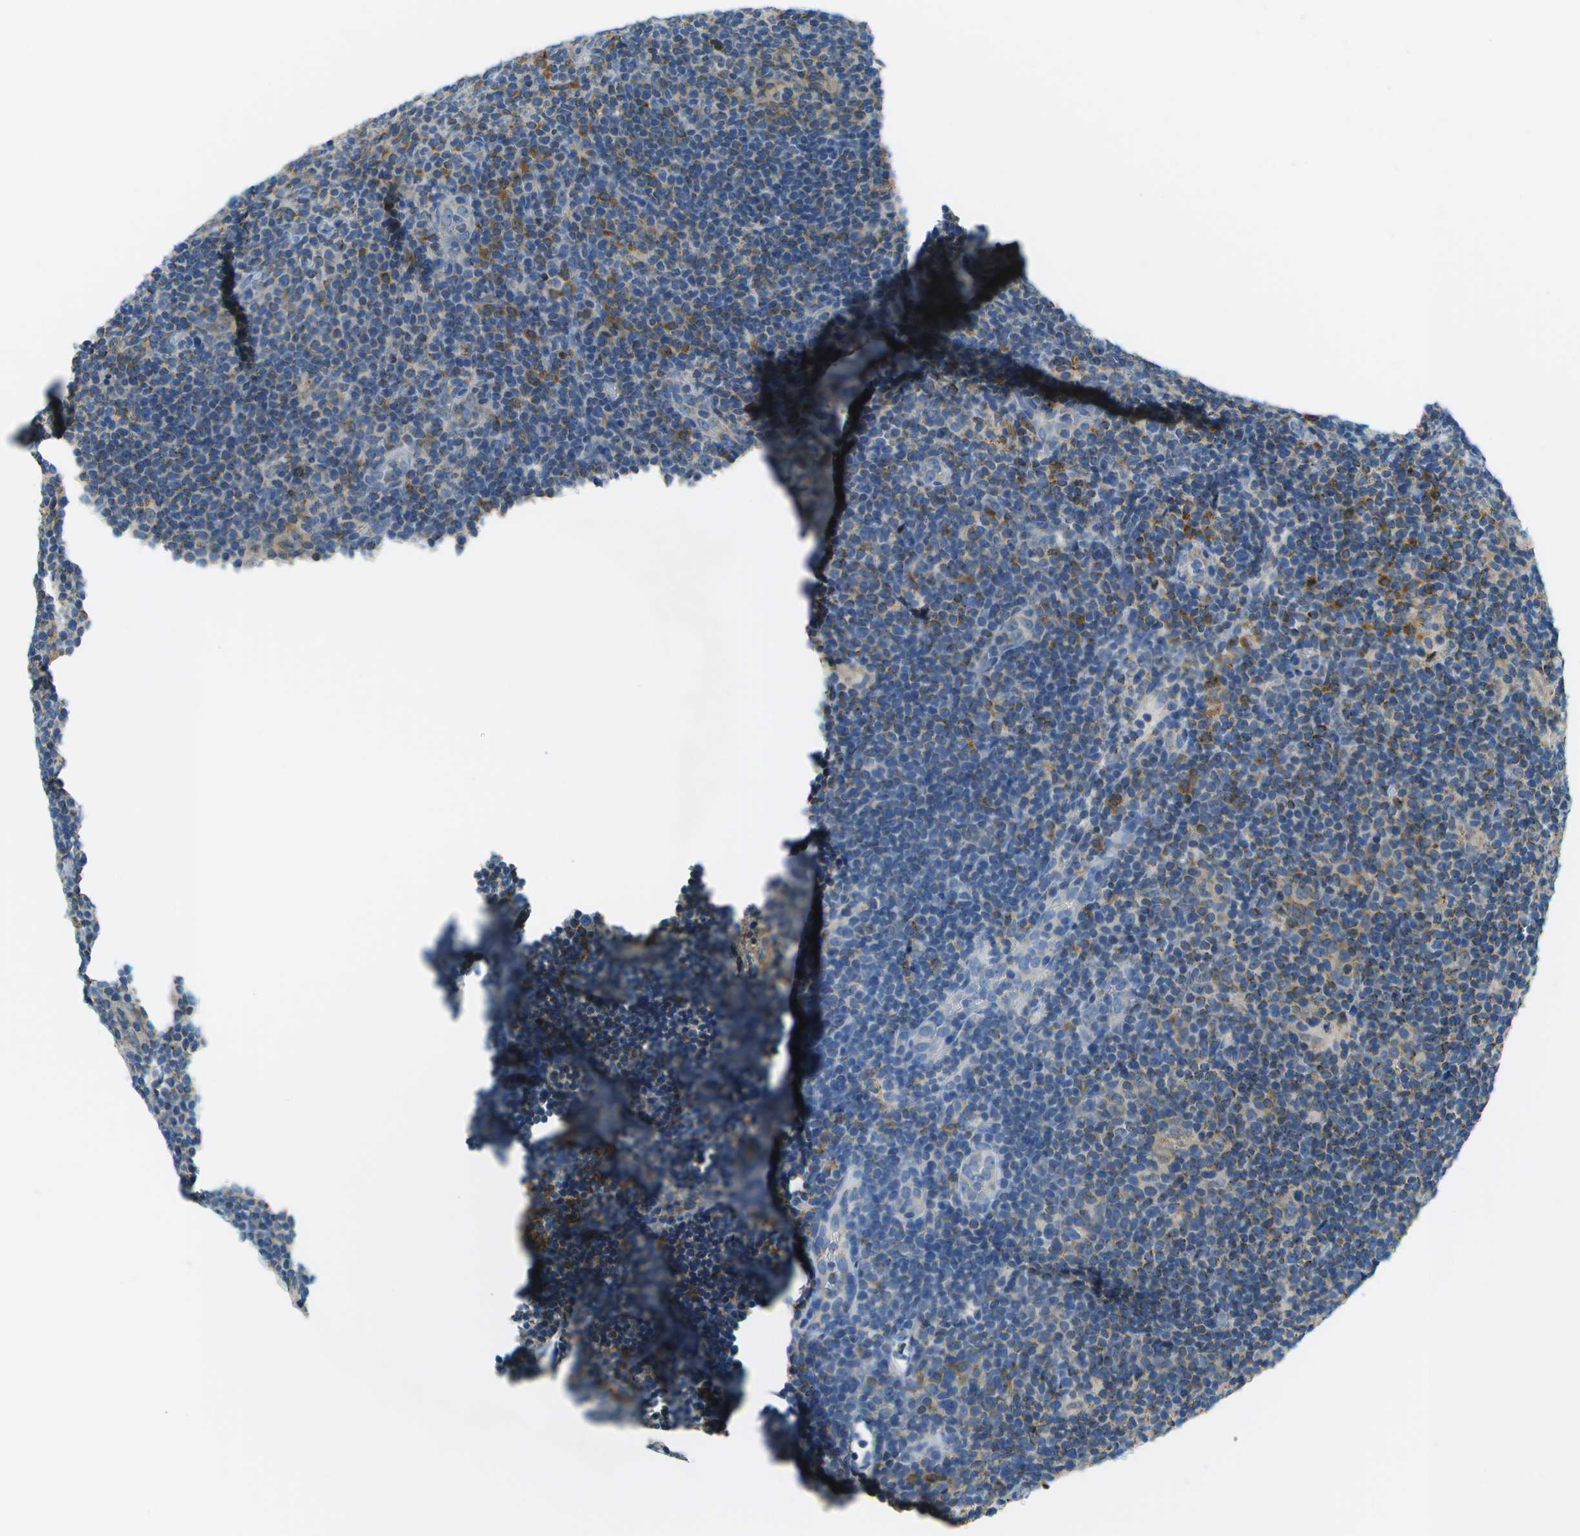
{"staining": {"intensity": "weak", "quantity": "25%-75%", "location": "cytoplasmic/membranous"}, "tissue": "lymphoma", "cell_type": "Tumor cells", "image_type": "cancer", "snomed": [{"axis": "morphology", "description": "Hodgkin's disease, NOS"}, {"axis": "topography", "description": "Lymph node"}], "caption": "Lymphoma stained for a protein (brown) displays weak cytoplasmic/membranous positive expression in about 25%-75% of tumor cells.", "gene": "PTGIS", "patient": {"sex": "female", "age": 57}}